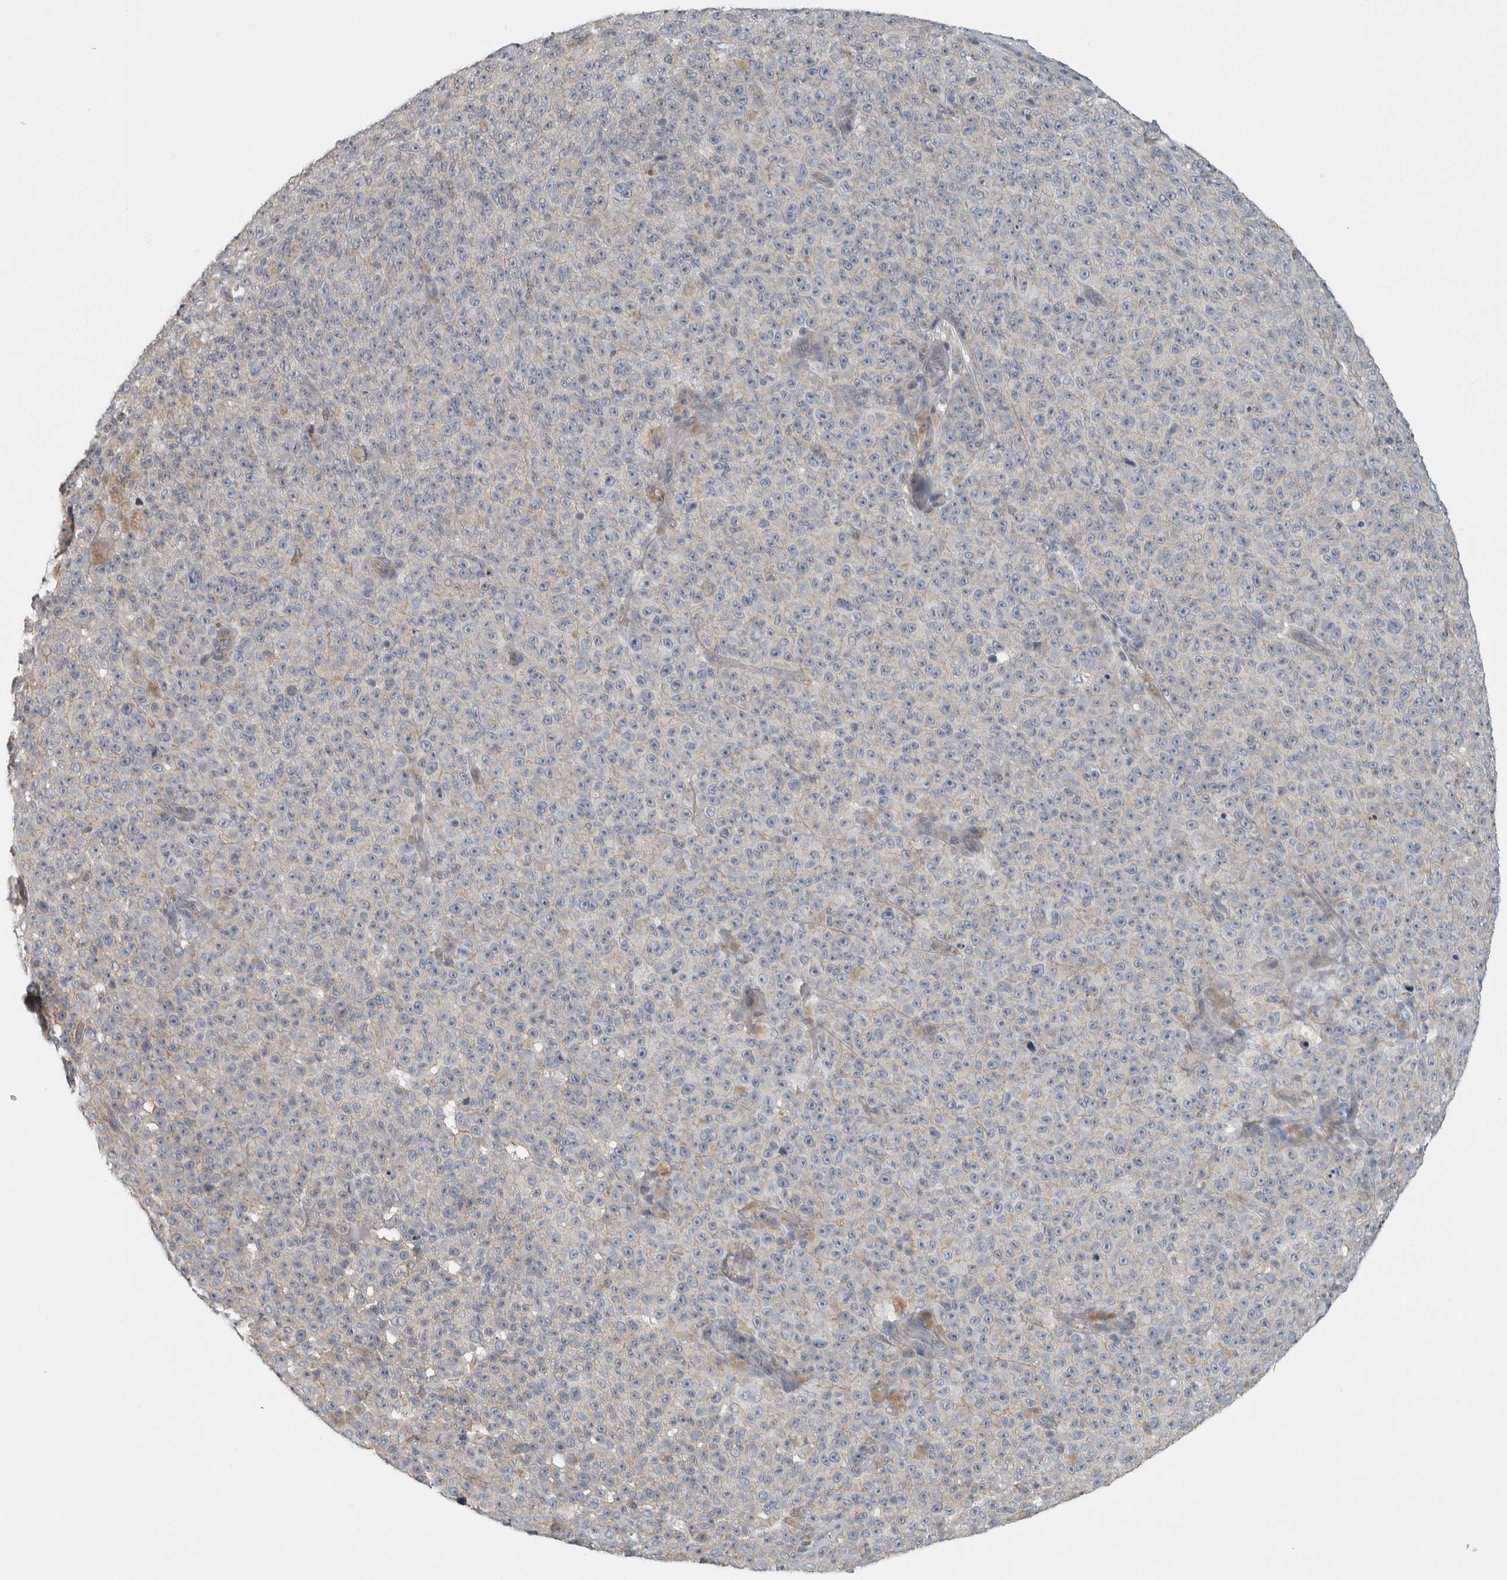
{"staining": {"intensity": "weak", "quantity": "<25%", "location": "cytoplasmic/membranous"}, "tissue": "melanoma", "cell_type": "Tumor cells", "image_type": "cancer", "snomed": [{"axis": "morphology", "description": "Malignant melanoma, NOS"}, {"axis": "topography", "description": "Skin"}], "caption": "High magnification brightfield microscopy of melanoma stained with DAB (3,3'-diaminobenzidine) (brown) and counterstained with hematoxylin (blue): tumor cells show no significant expression.", "gene": "KCNJ3", "patient": {"sex": "female", "age": 82}}